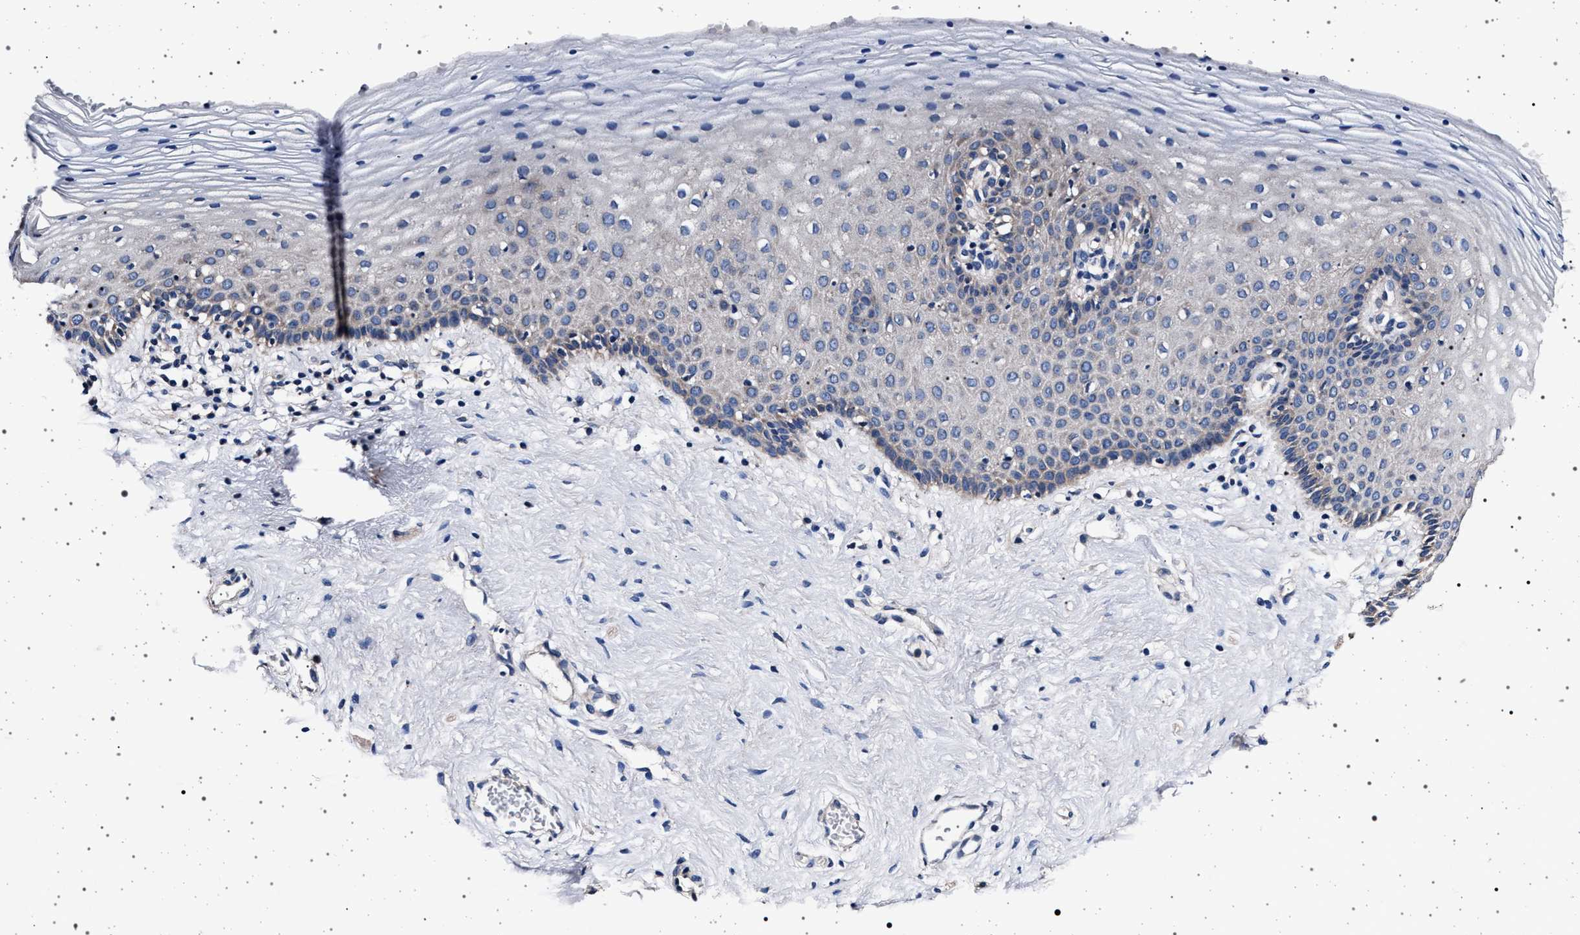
{"staining": {"intensity": "negative", "quantity": "none", "location": "none"}, "tissue": "vagina", "cell_type": "Squamous epithelial cells", "image_type": "normal", "snomed": [{"axis": "morphology", "description": "Normal tissue, NOS"}, {"axis": "topography", "description": "Vagina"}], "caption": "Immunohistochemical staining of benign human vagina reveals no significant expression in squamous epithelial cells.", "gene": "MAP3K2", "patient": {"sex": "female", "age": 32}}